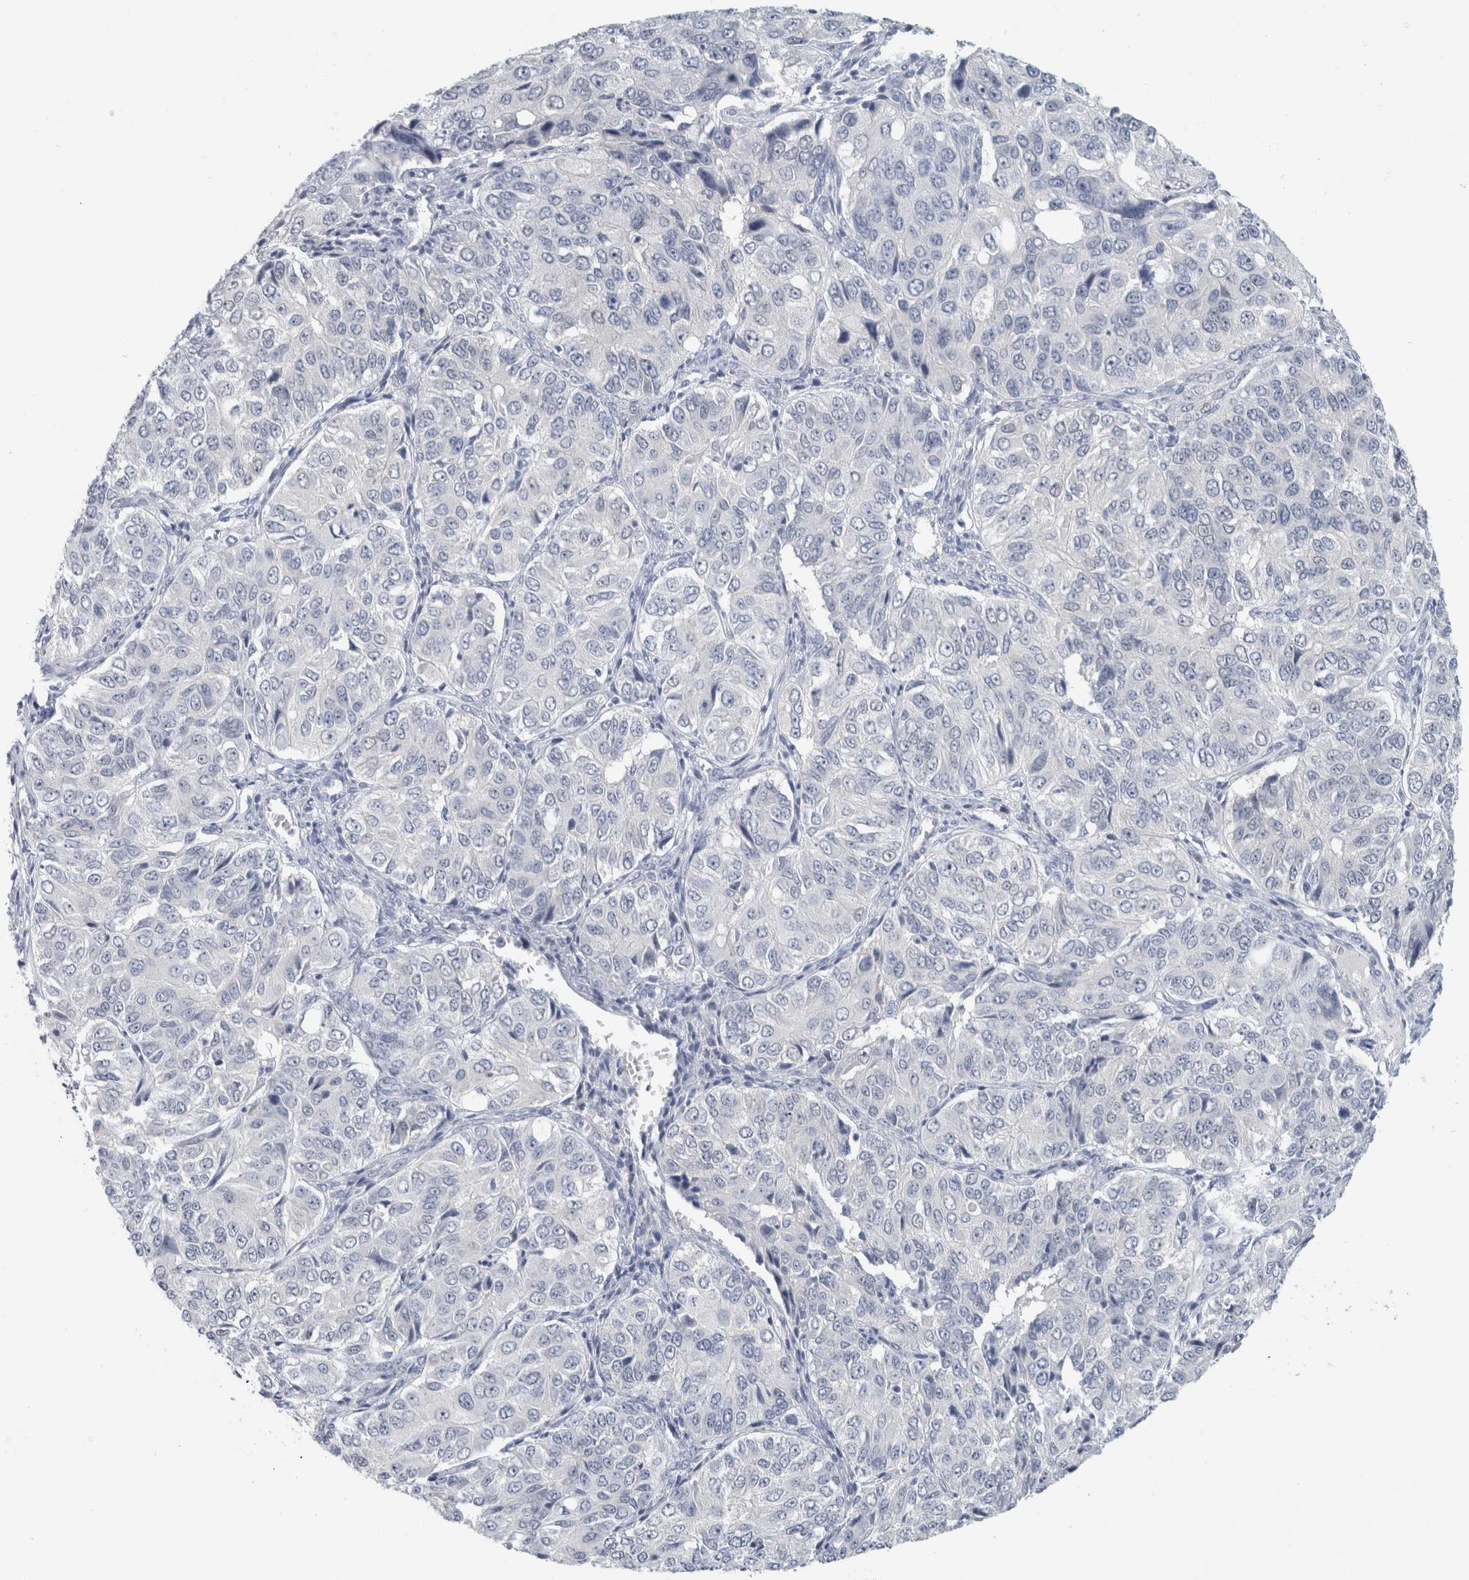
{"staining": {"intensity": "negative", "quantity": "none", "location": "none"}, "tissue": "ovarian cancer", "cell_type": "Tumor cells", "image_type": "cancer", "snomed": [{"axis": "morphology", "description": "Carcinoma, endometroid"}, {"axis": "topography", "description": "Ovary"}], "caption": "A photomicrograph of human endometroid carcinoma (ovarian) is negative for staining in tumor cells.", "gene": "CASP6", "patient": {"sex": "female", "age": 51}}